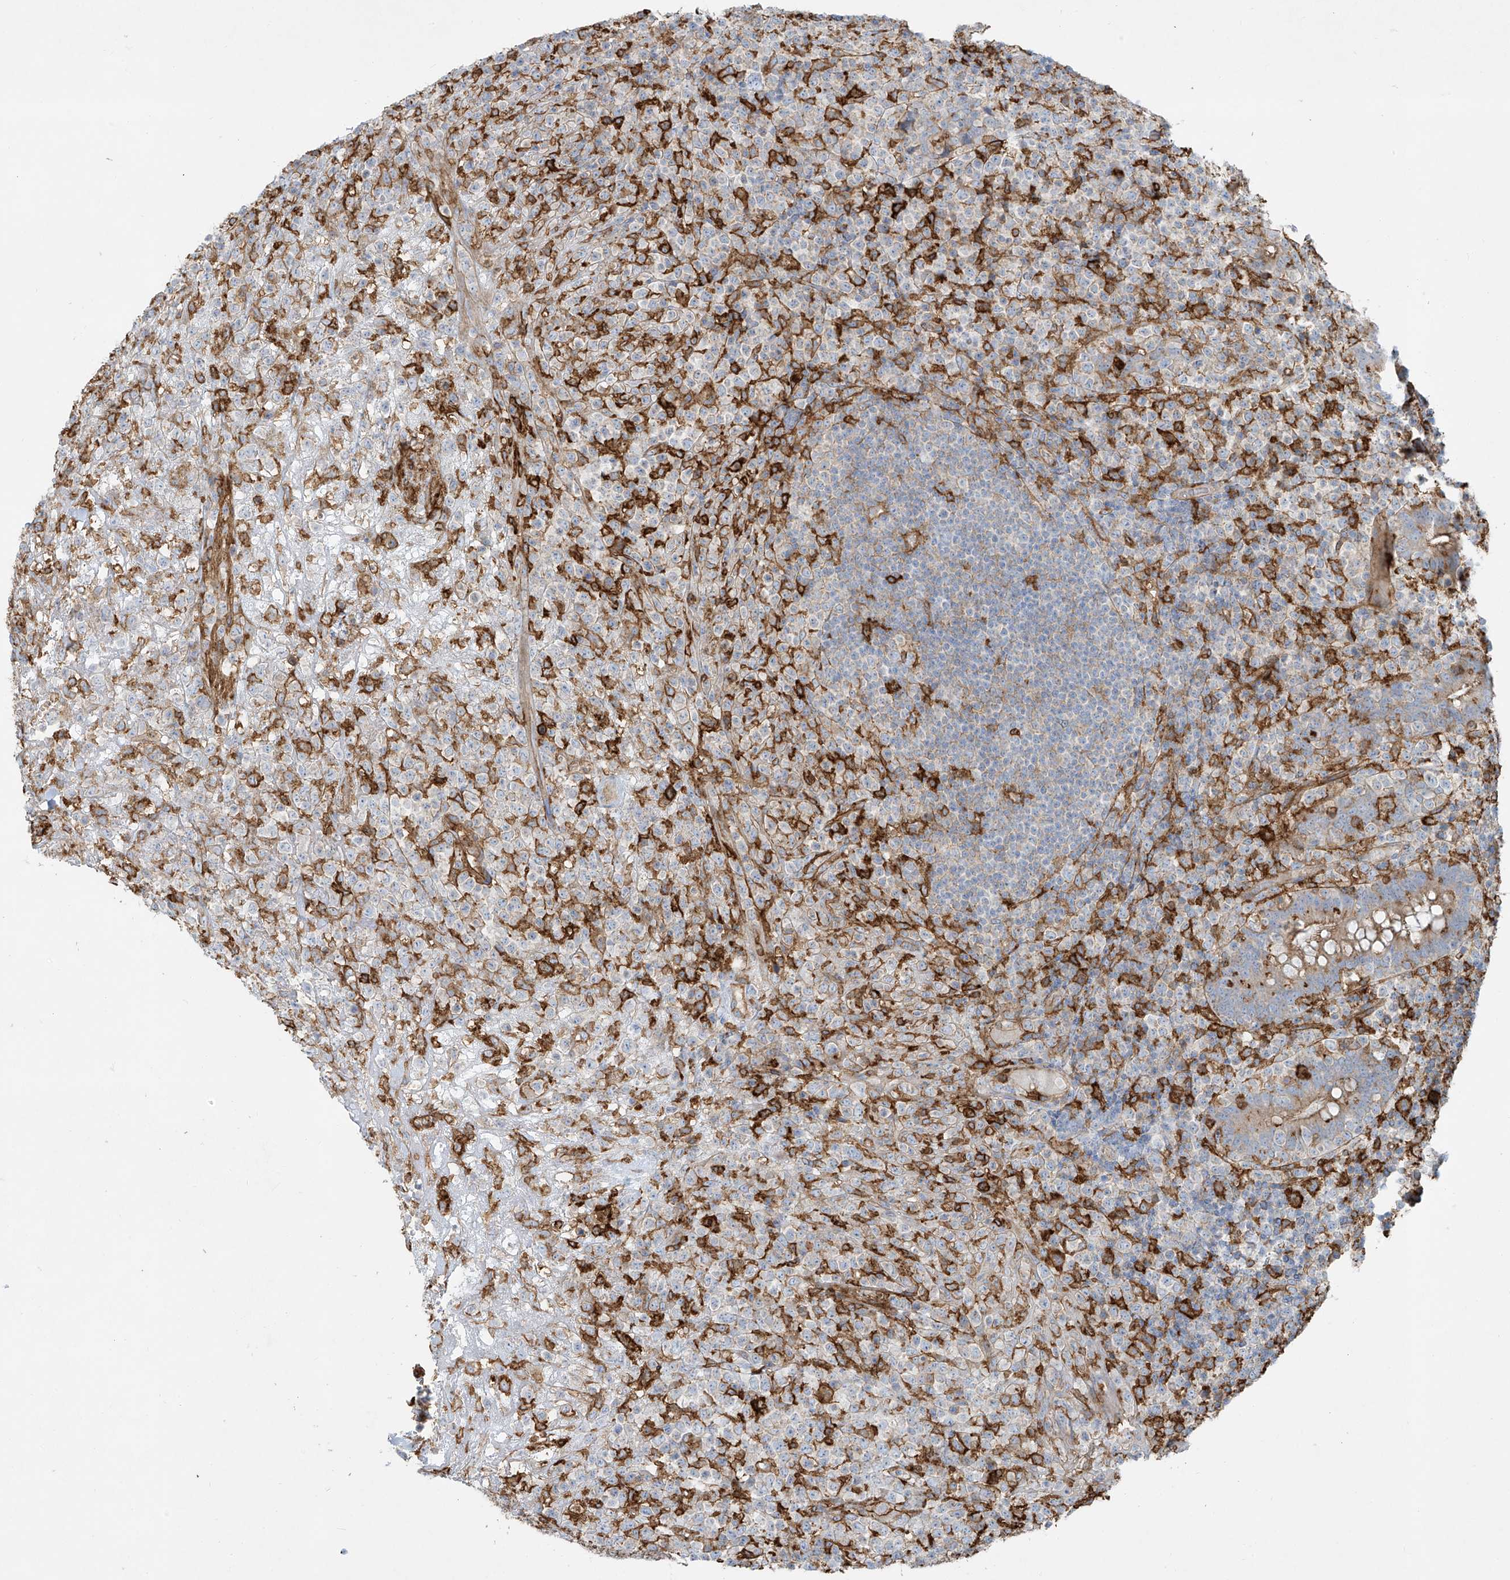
{"staining": {"intensity": "negative", "quantity": "none", "location": "none"}, "tissue": "lymphoma", "cell_type": "Tumor cells", "image_type": "cancer", "snomed": [{"axis": "morphology", "description": "Malignant lymphoma, non-Hodgkin's type, High grade"}, {"axis": "topography", "description": "Colon"}], "caption": "Immunohistochemistry (IHC) image of human lymphoma stained for a protein (brown), which displays no staining in tumor cells.", "gene": "VAMP5", "patient": {"sex": "female", "age": 53}}